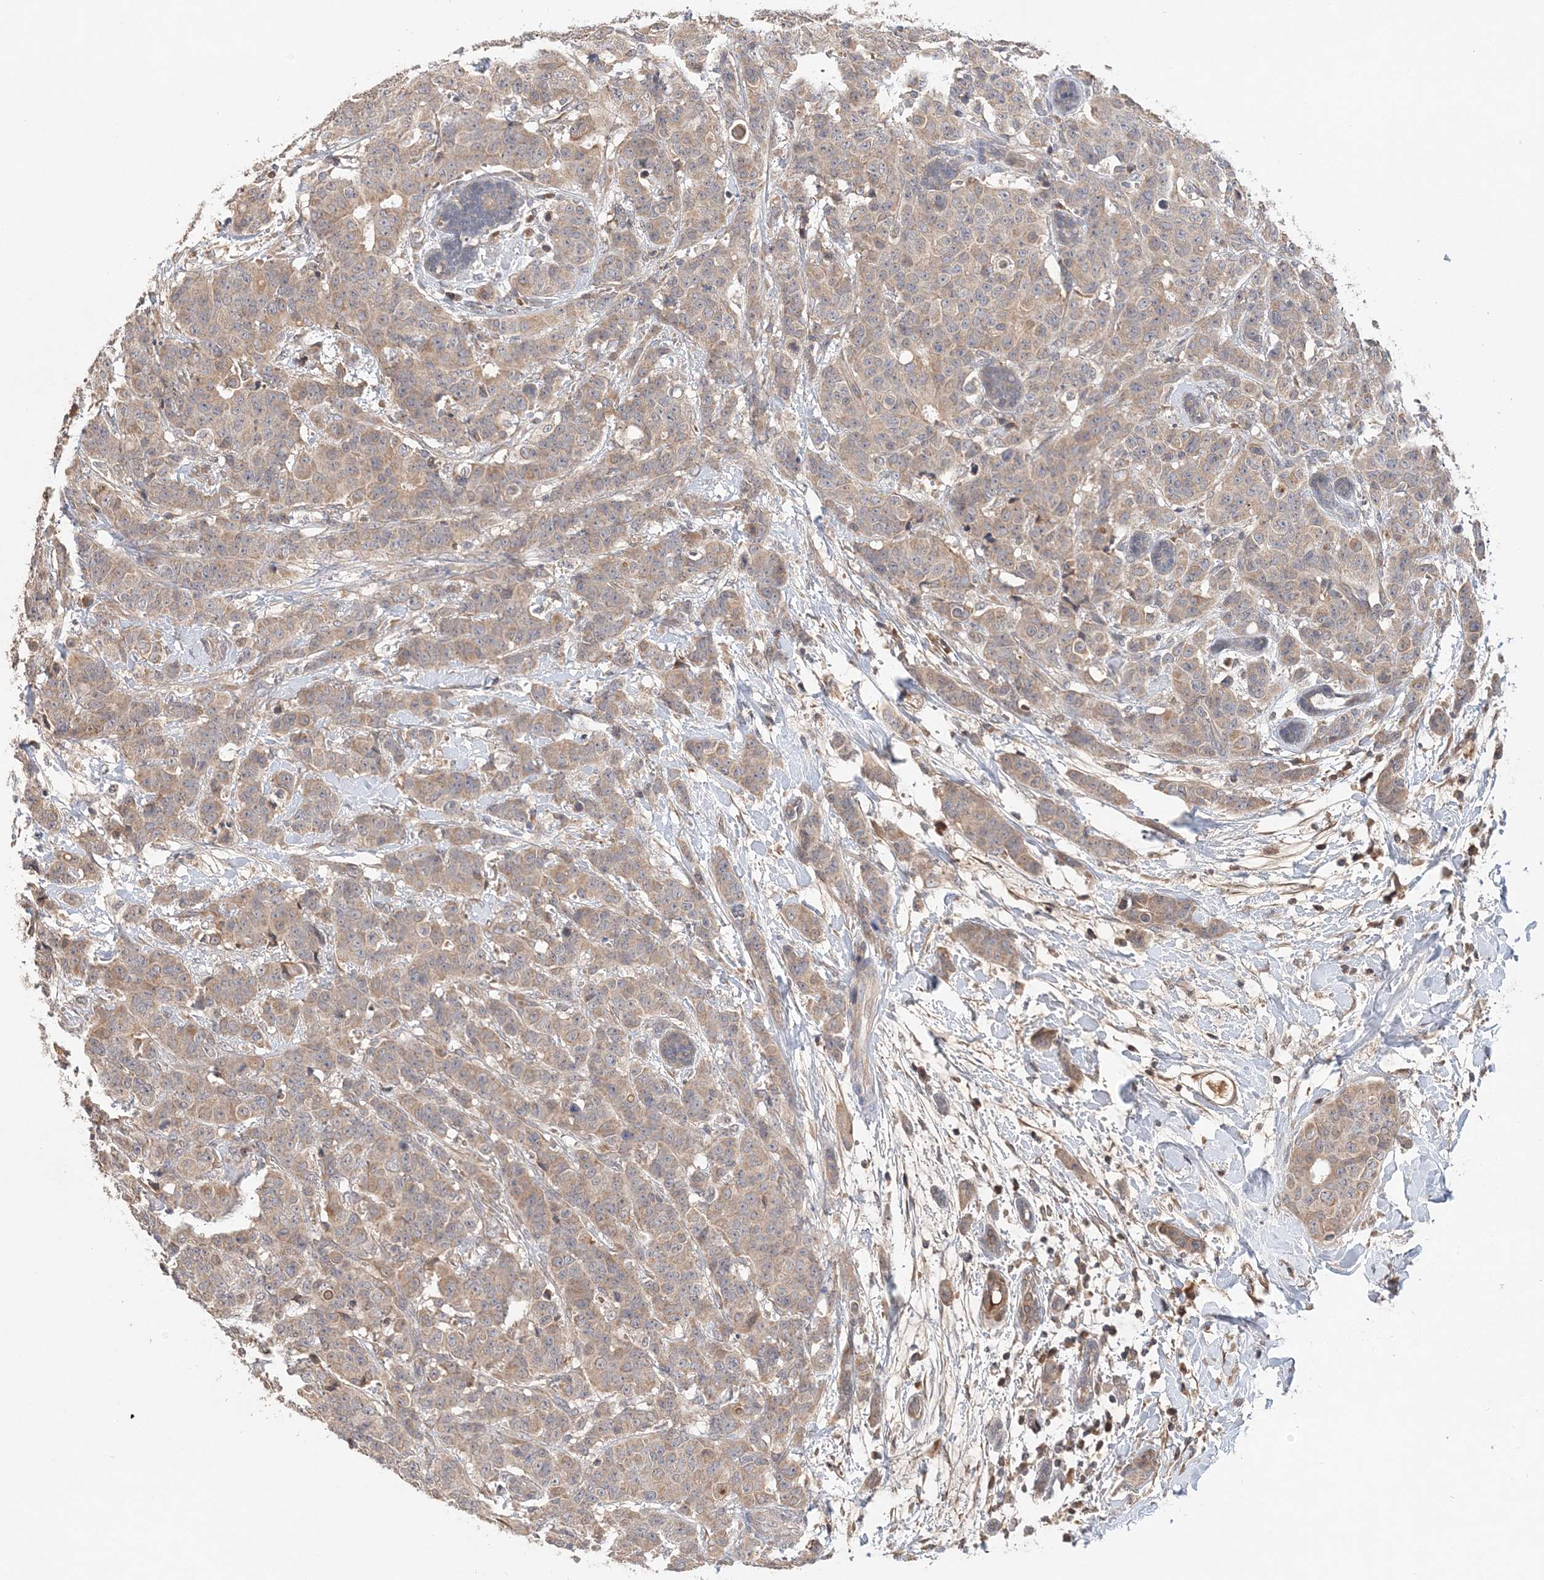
{"staining": {"intensity": "weak", "quantity": ">75%", "location": "cytoplasmic/membranous"}, "tissue": "breast cancer", "cell_type": "Tumor cells", "image_type": "cancer", "snomed": [{"axis": "morphology", "description": "Normal tissue, NOS"}, {"axis": "morphology", "description": "Duct carcinoma"}, {"axis": "topography", "description": "Breast"}], "caption": "Breast cancer (infiltrating ductal carcinoma) stained for a protein (brown) demonstrates weak cytoplasmic/membranous positive expression in about >75% of tumor cells.", "gene": "SYCP3", "patient": {"sex": "female", "age": 40}}